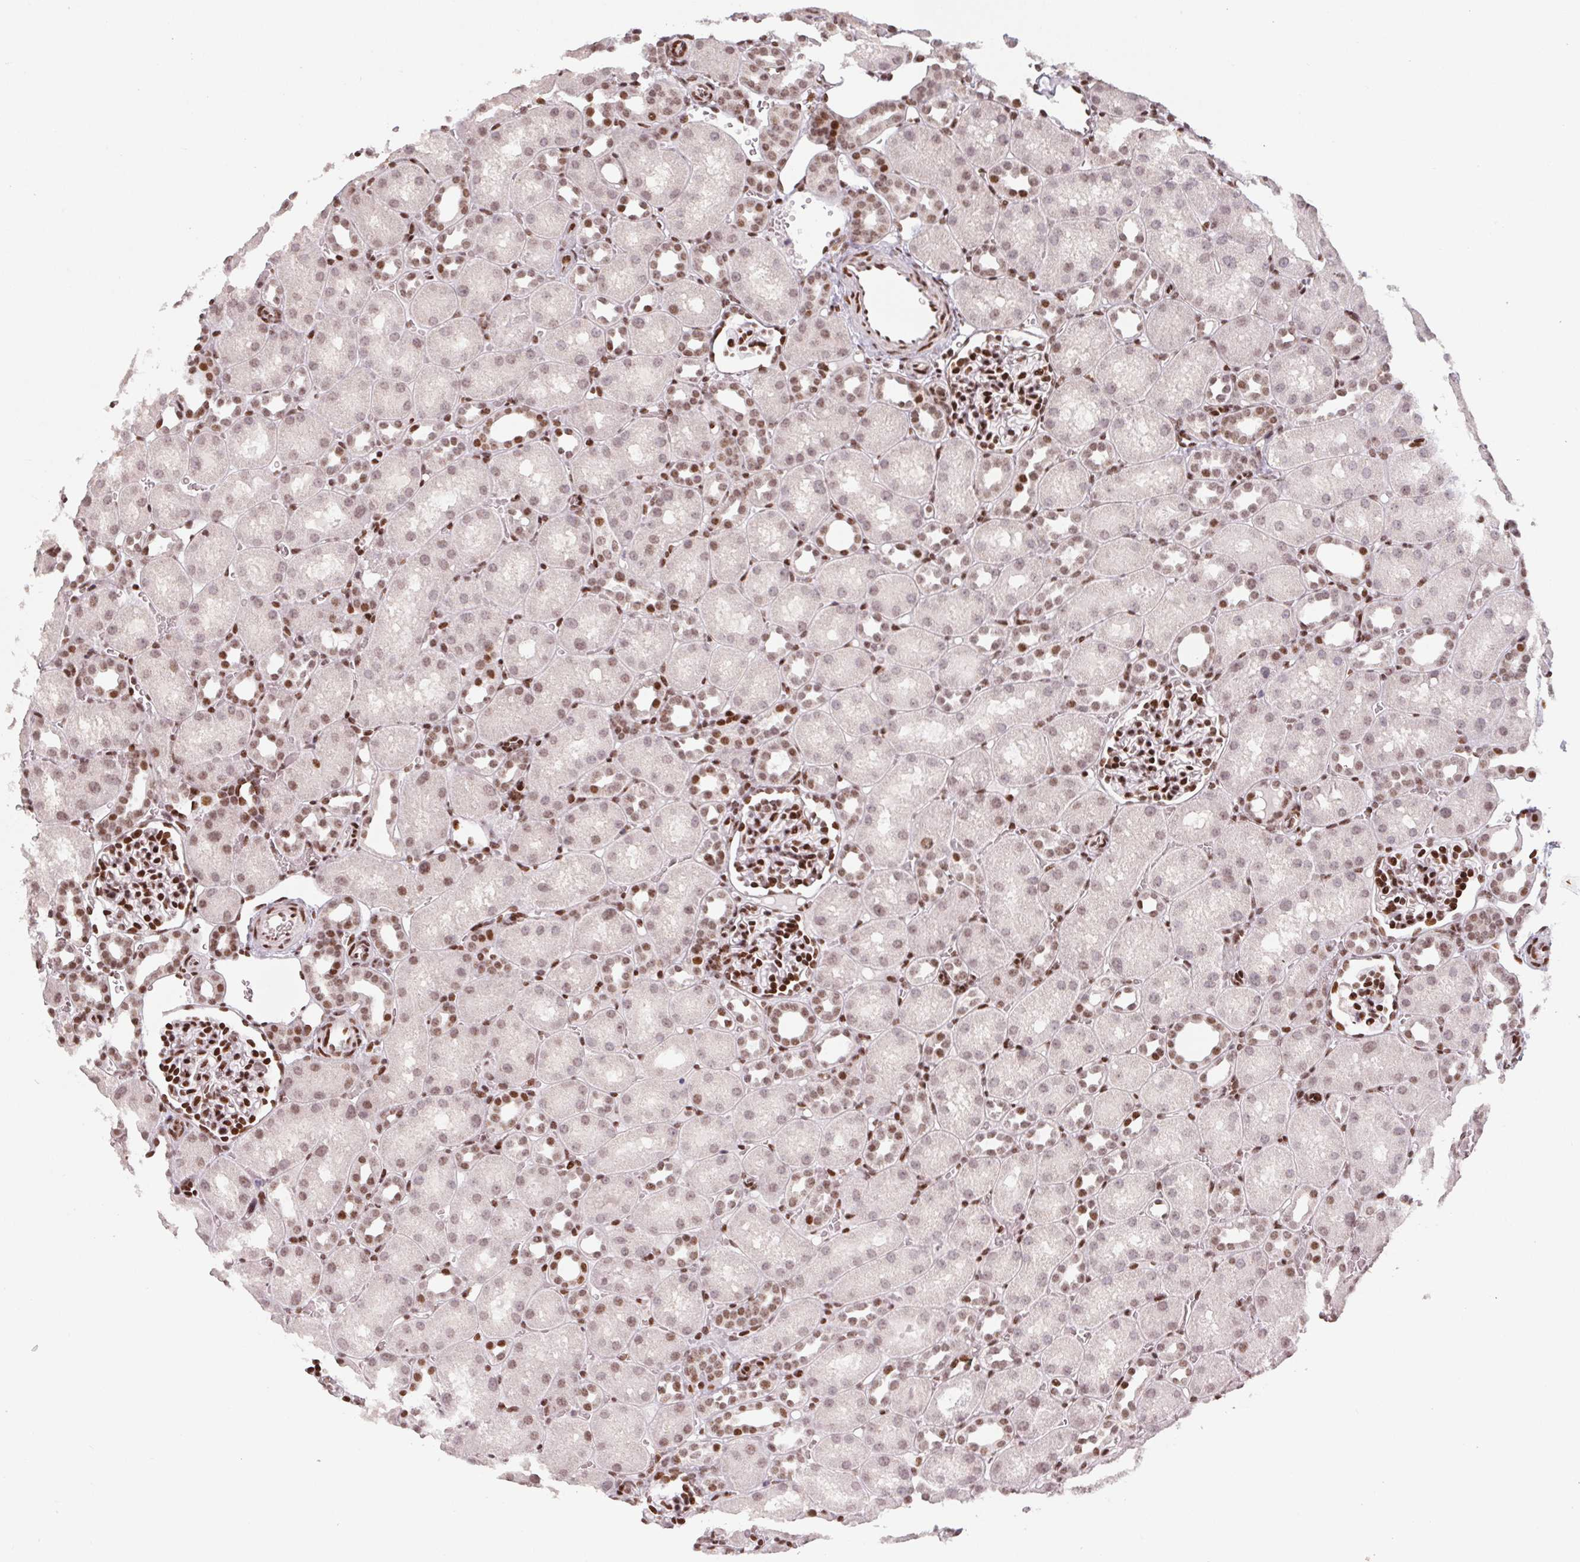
{"staining": {"intensity": "moderate", "quantity": "25%-75%", "location": "nuclear"}, "tissue": "kidney", "cell_type": "Cells in glomeruli", "image_type": "normal", "snomed": [{"axis": "morphology", "description": "Normal tissue, NOS"}, {"axis": "topography", "description": "Kidney"}], "caption": "DAB immunohistochemical staining of normal human kidney shows moderate nuclear protein expression in approximately 25%-75% of cells in glomeruli. (DAB IHC with brightfield microscopy, high magnification).", "gene": "KMT2A", "patient": {"sex": "male", "age": 1}}